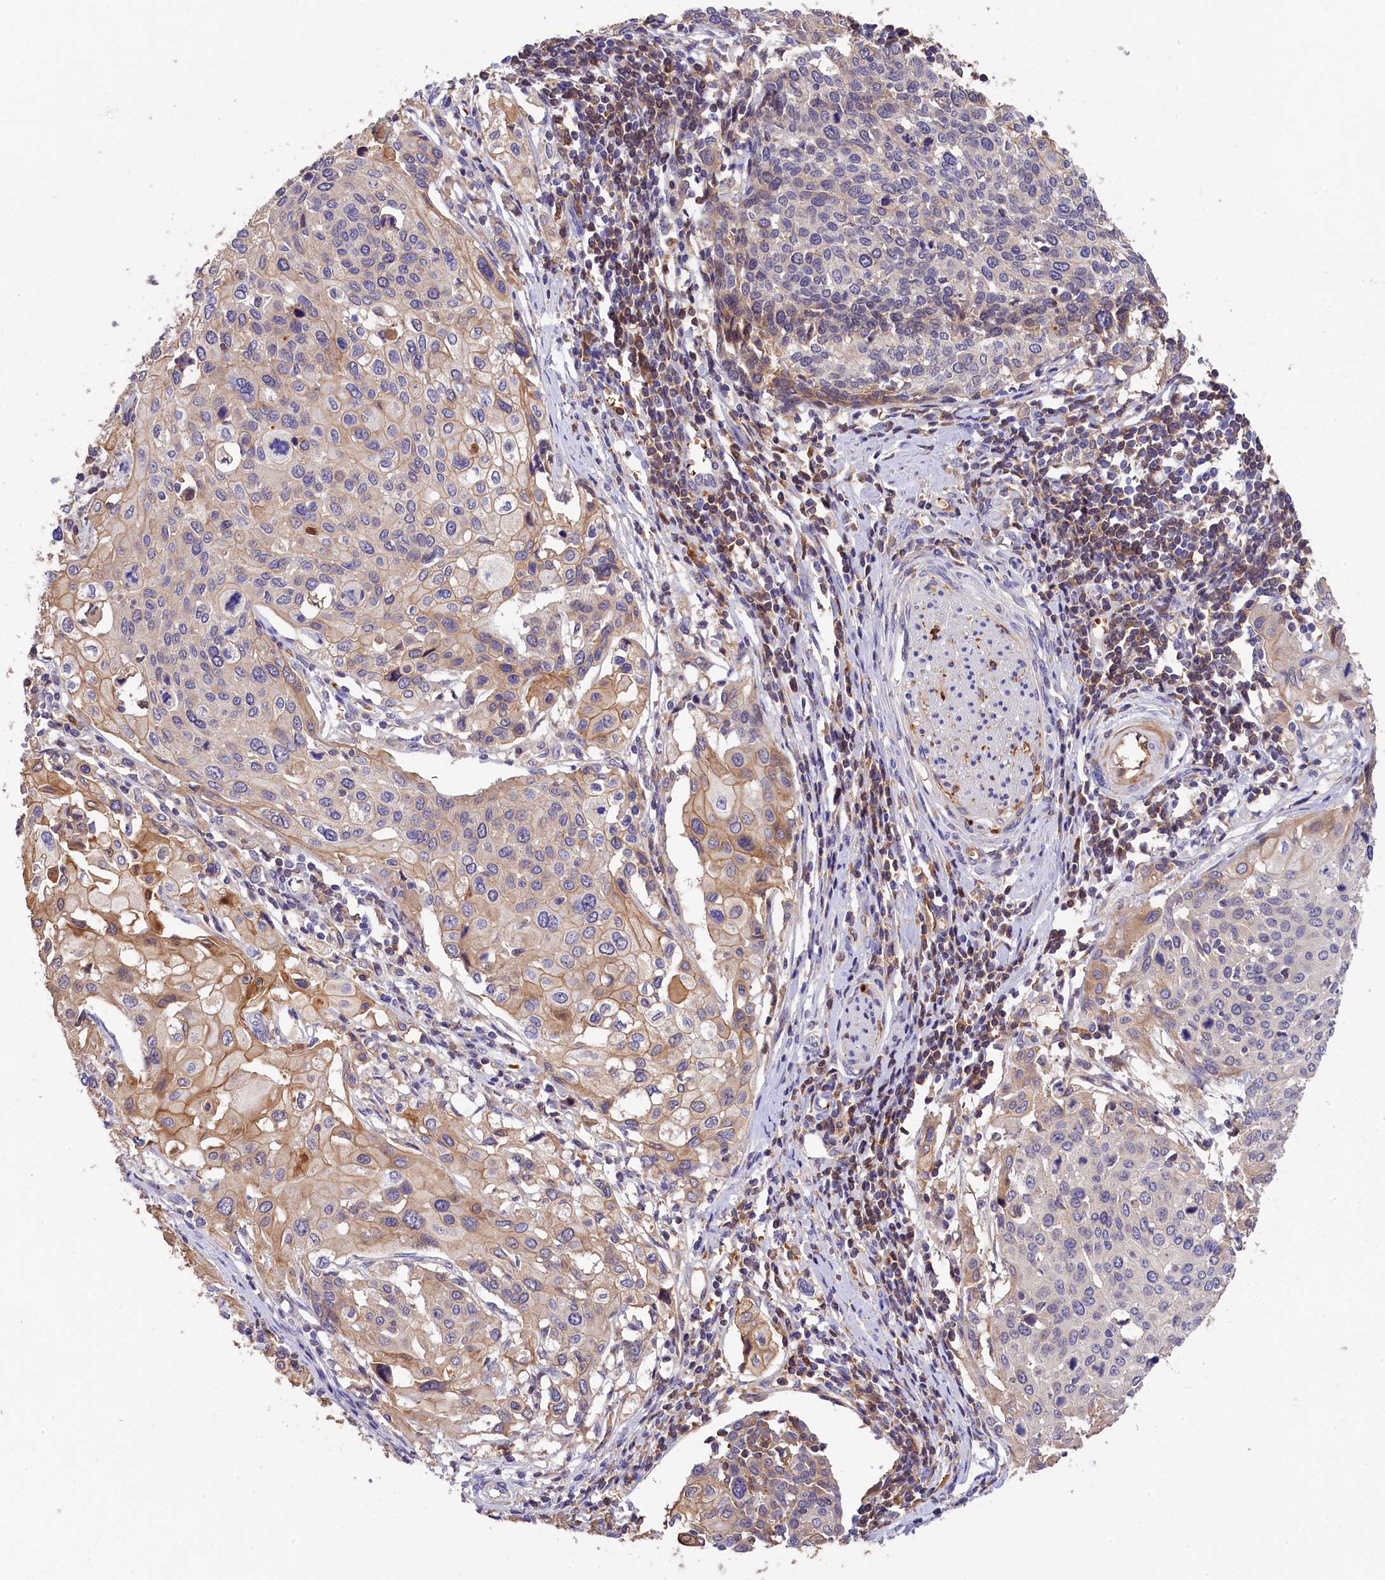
{"staining": {"intensity": "moderate", "quantity": "<25%", "location": "cytoplasmic/membranous"}, "tissue": "cervical cancer", "cell_type": "Tumor cells", "image_type": "cancer", "snomed": [{"axis": "morphology", "description": "Squamous cell carcinoma, NOS"}, {"axis": "topography", "description": "Cervix"}], "caption": "A low amount of moderate cytoplasmic/membranous expression is identified in approximately <25% of tumor cells in cervical cancer (squamous cell carcinoma) tissue.", "gene": "PHAF1", "patient": {"sex": "female", "age": 44}}